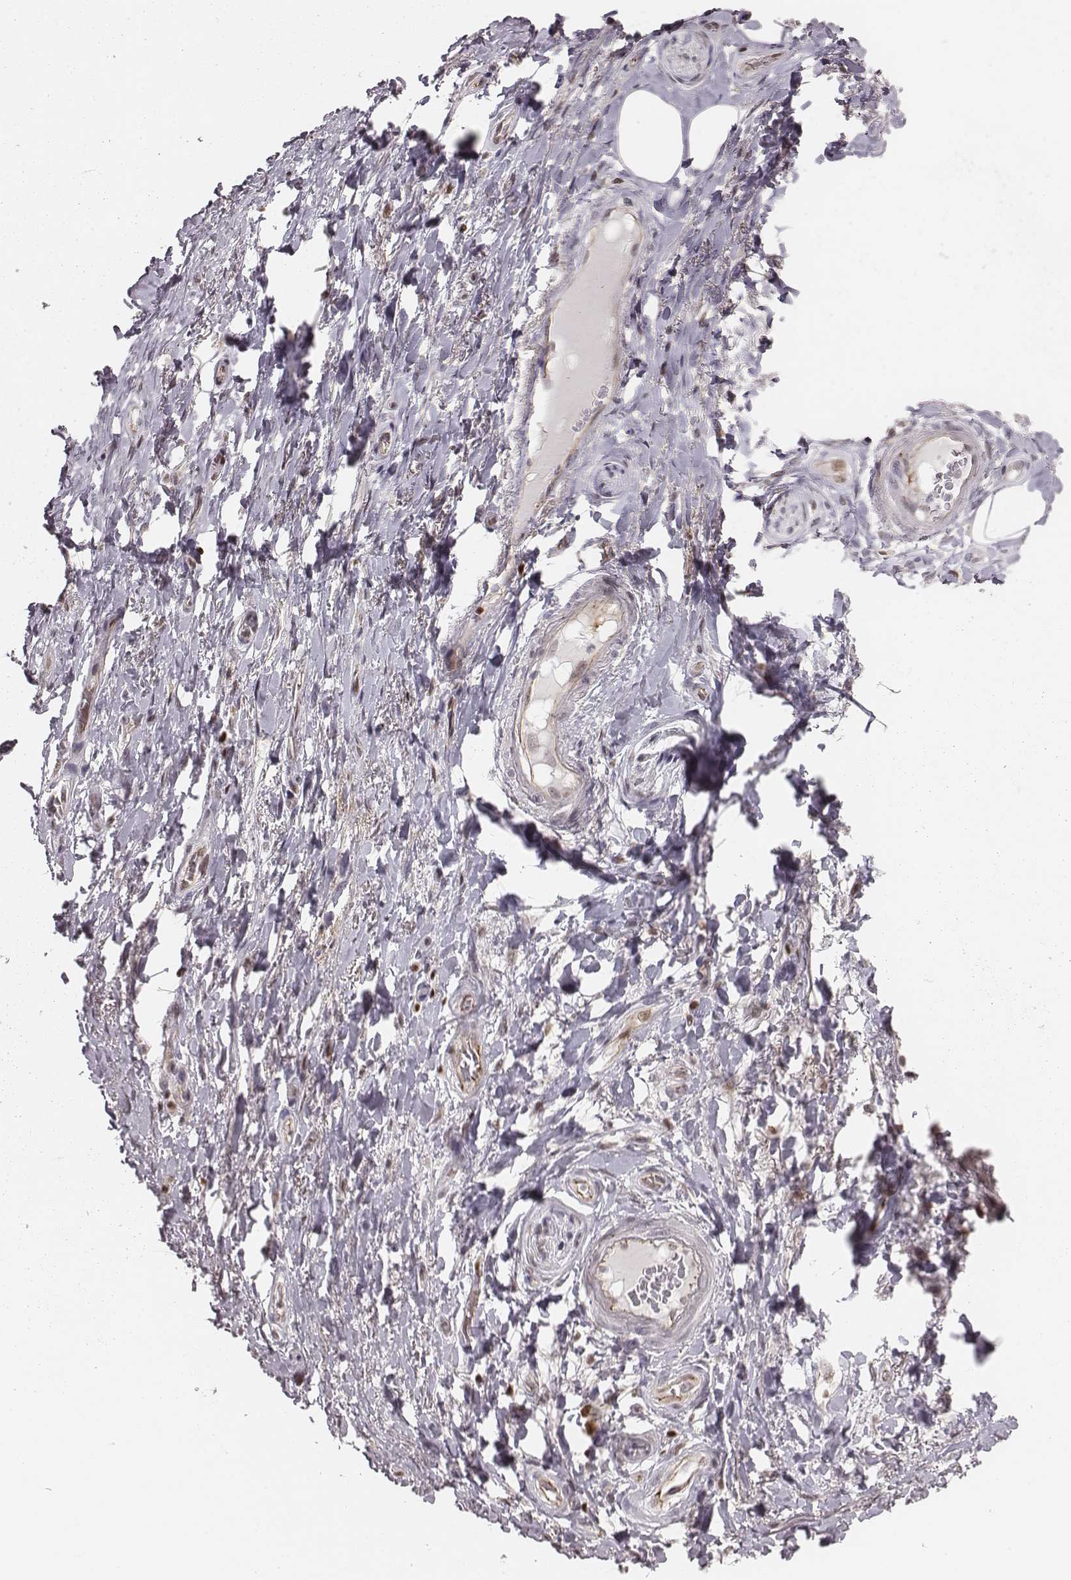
{"staining": {"intensity": "negative", "quantity": "none", "location": "none"}, "tissue": "adipose tissue", "cell_type": "Adipocytes", "image_type": "normal", "snomed": [{"axis": "morphology", "description": "Normal tissue, NOS"}, {"axis": "topography", "description": "Anal"}, {"axis": "topography", "description": "Peripheral nerve tissue"}], "caption": "The image displays no significant positivity in adipocytes of adipose tissue.", "gene": "WDR59", "patient": {"sex": "male", "age": 53}}